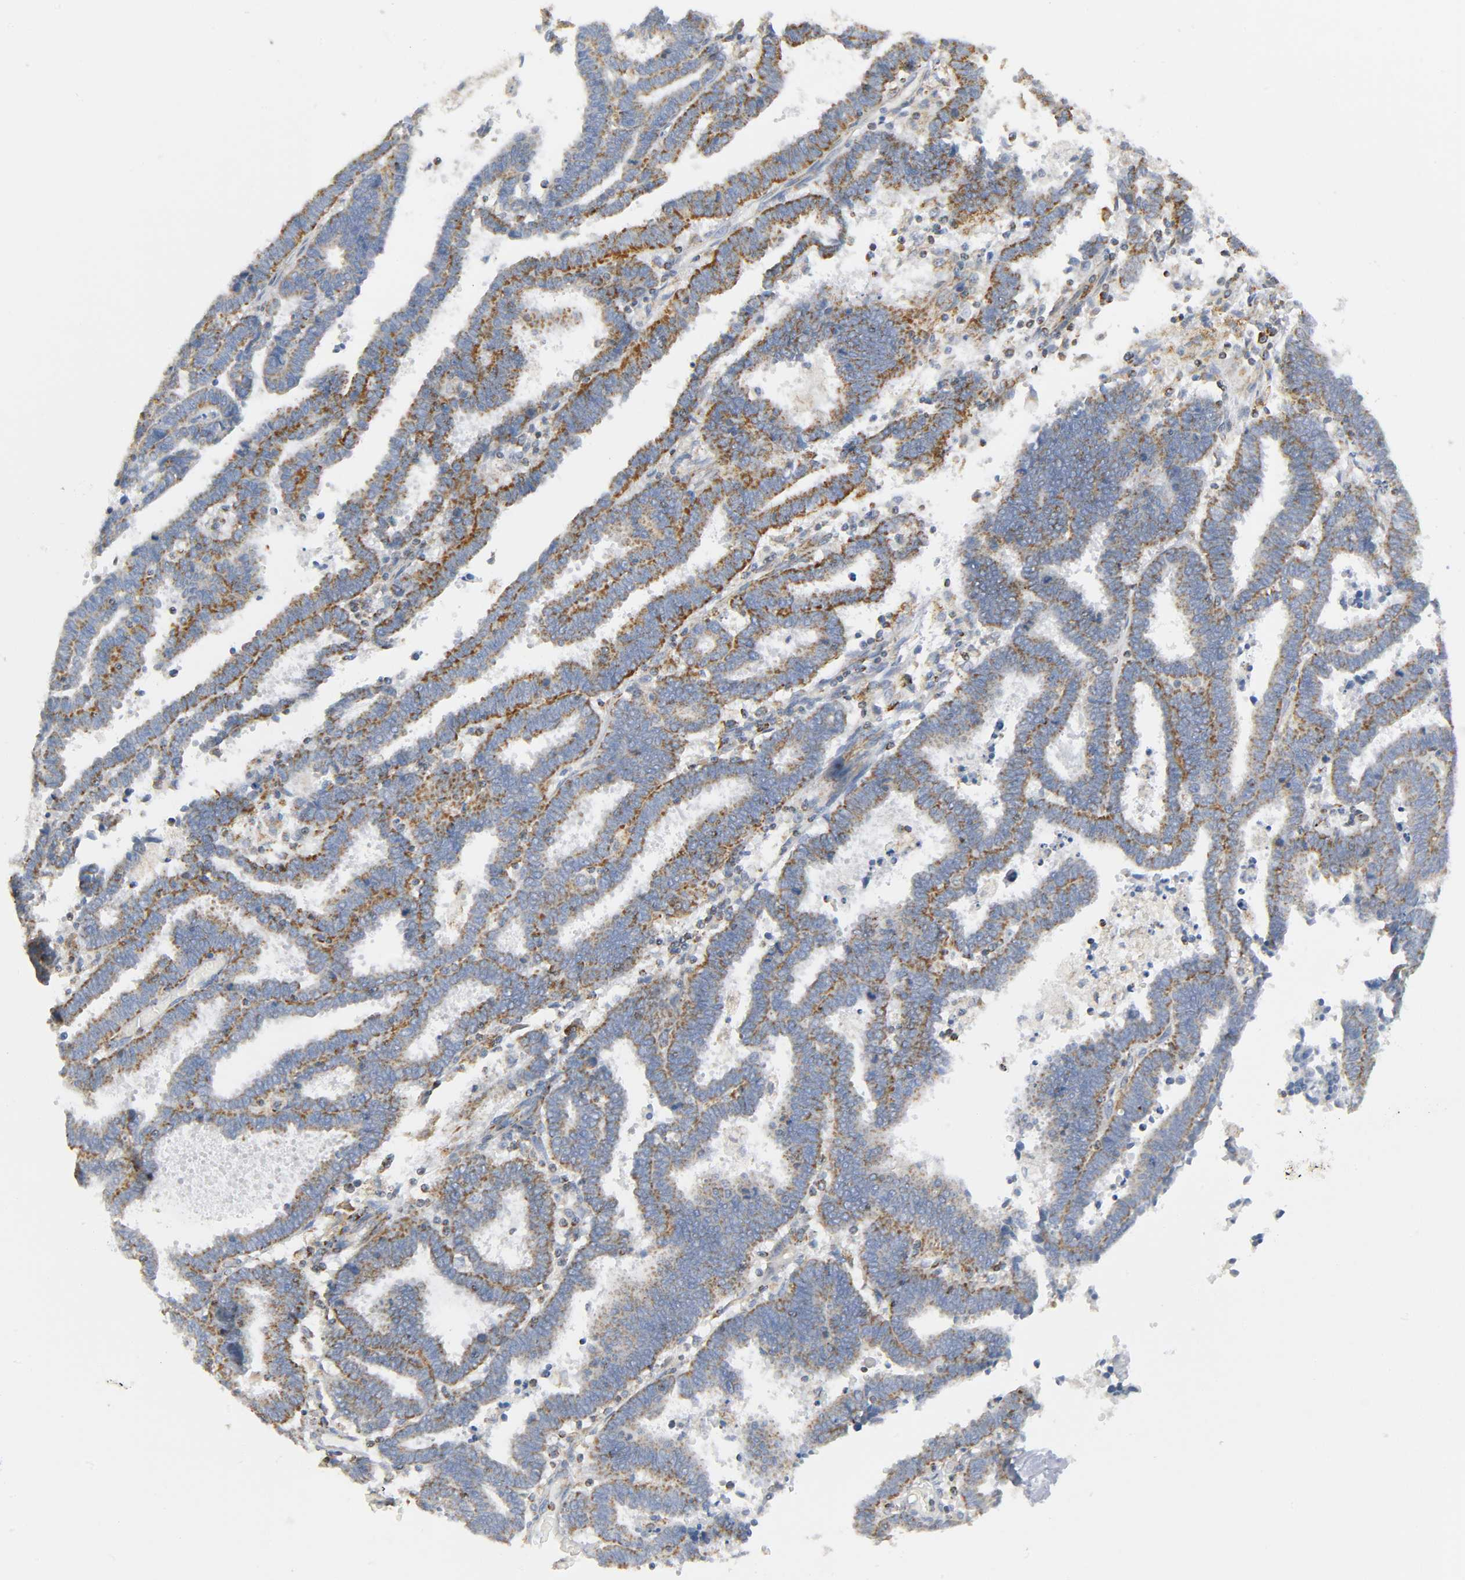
{"staining": {"intensity": "moderate", "quantity": ">75%", "location": "cytoplasmic/membranous"}, "tissue": "endometrial cancer", "cell_type": "Tumor cells", "image_type": "cancer", "snomed": [{"axis": "morphology", "description": "Adenocarcinoma, NOS"}, {"axis": "topography", "description": "Uterus"}], "caption": "An image of endometrial adenocarcinoma stained for a protein displays moderate cytoplasmic/membranous brown staining in tumor cells.", "gene": "BAK1", "patient": {"sex": "female", "age": 83}}